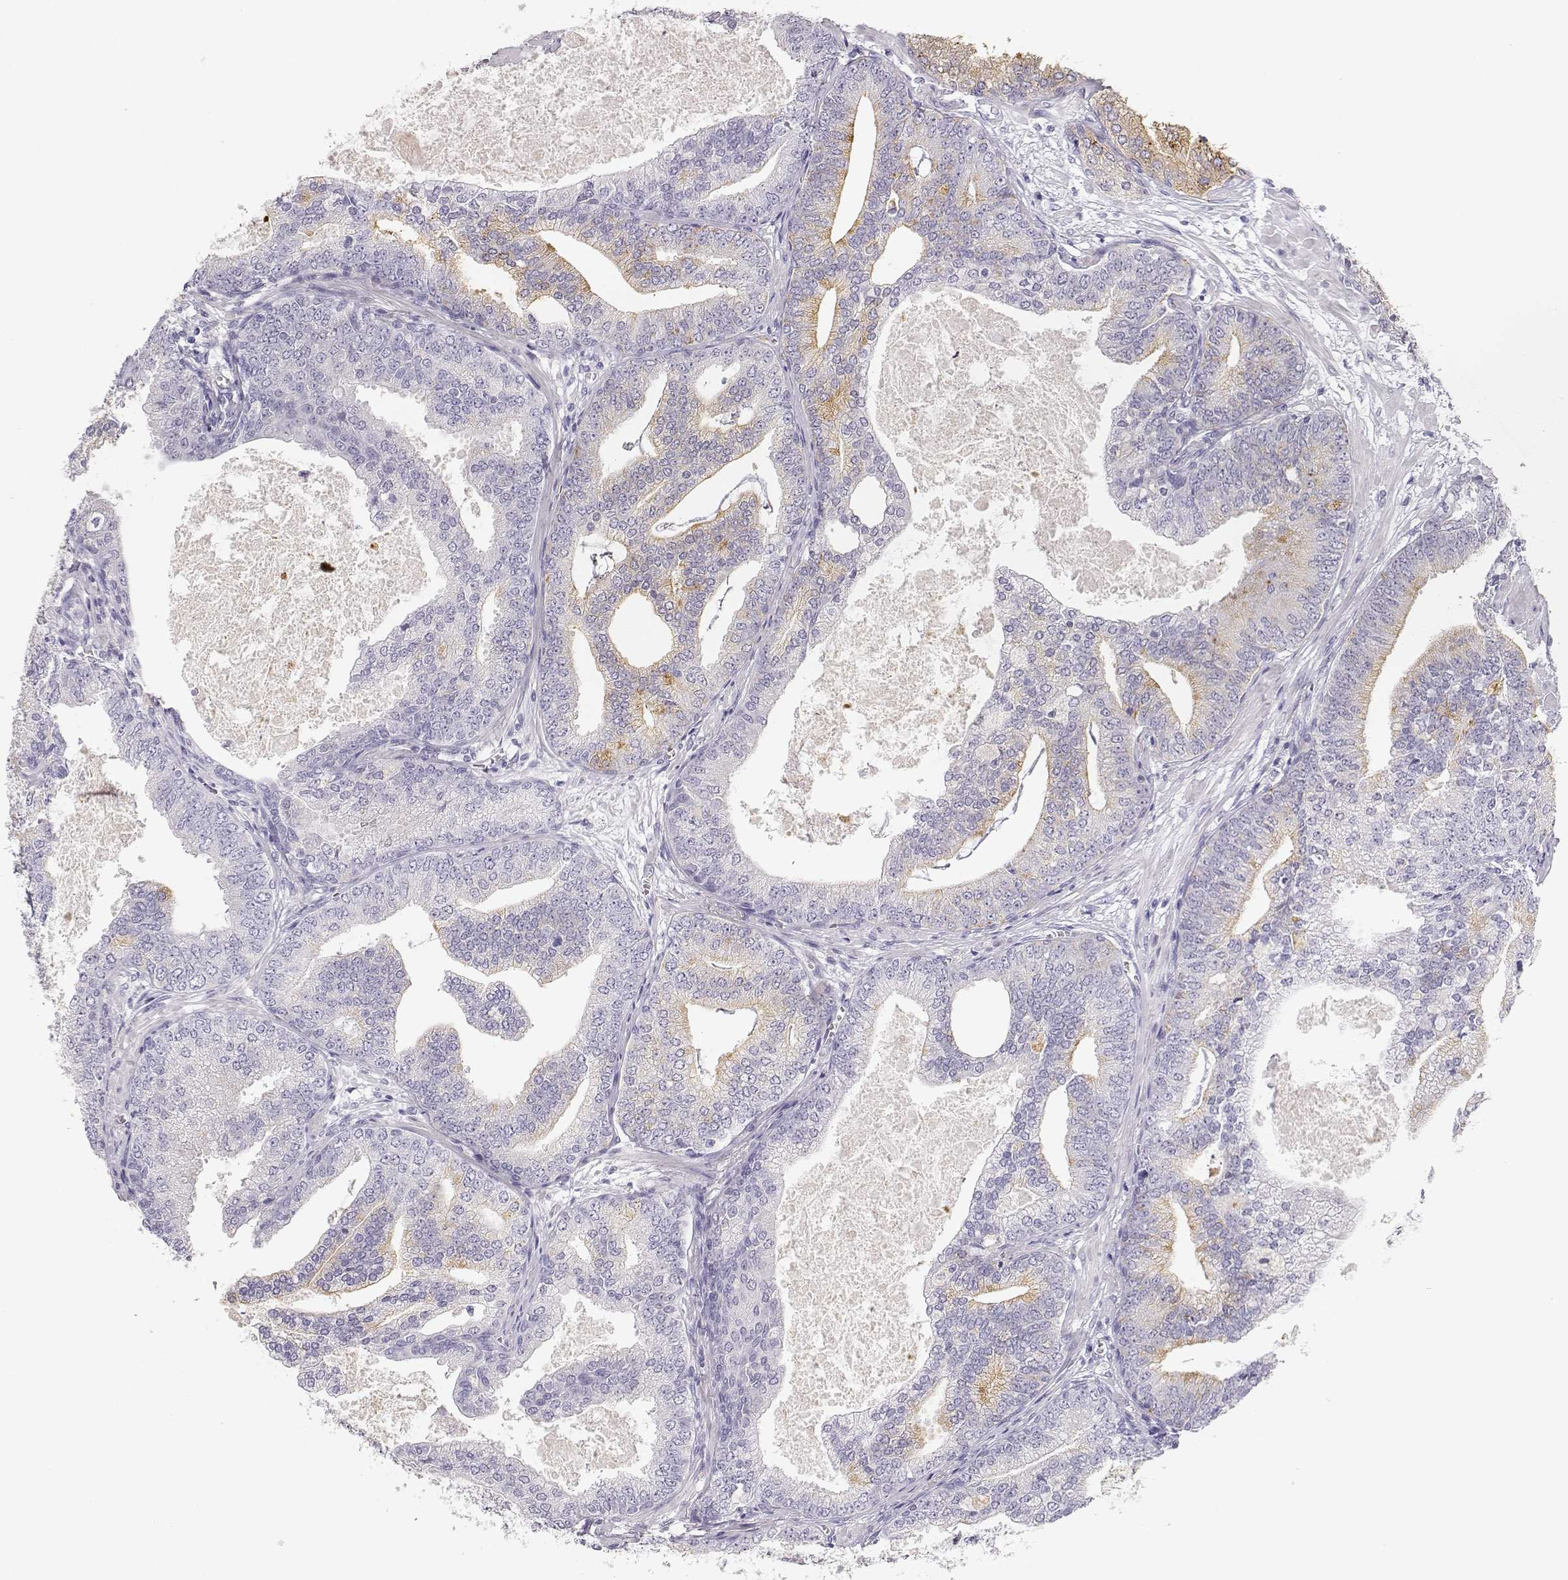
{"staining": {"intensity": "weak", "quantity": "<25%", "location": "cytoplasmic/membranous"}, "tissue": "prostate cancer", "cell_type": "Tumor cells", "image_type": "cancer", "snomed": [{"axis": "morphology", "description": "Adenocarcinoma, NOS"}, {"axis": "topography", "description": "Prostate"}], "caption": "Adenocarcinoma (prostate) was stained to show a protein in brown. There is no significant staining in tumor cells. Nuclei are stained in blue.", "gene": "LEPR", "patient": {"sex": "male", "age": 64}}